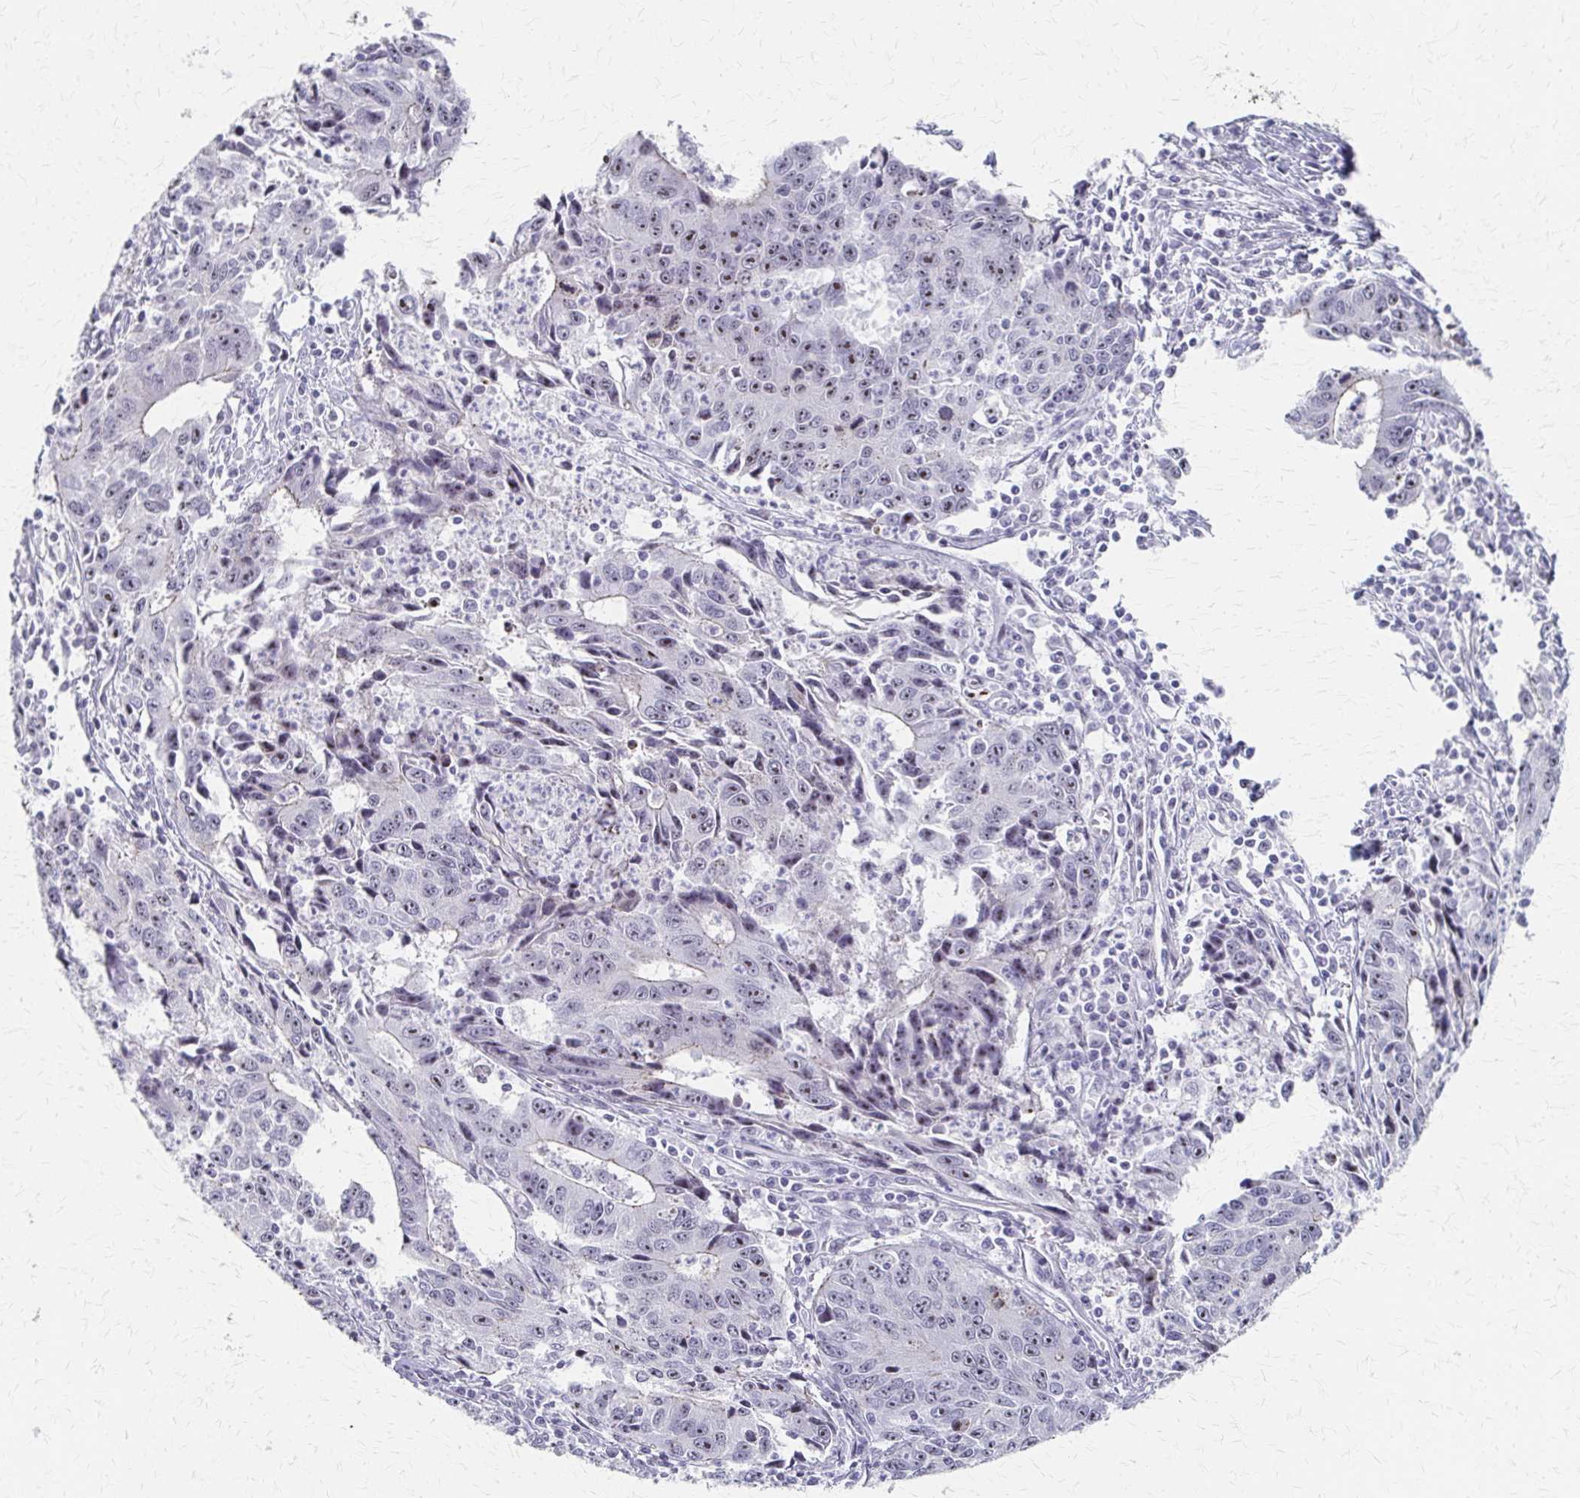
{"staining": {"intensity": "moderate", "quantity": "<25%", "location": "nuclear"}, "tissue": "liver cancer", "cell_type": "Tumor cells", "image_type": "cancer", "snomed": [{"axis": "morphology", "description": "Cholangiocarcinoma"}, {"axis": "topography", "description": "Liver"}], "caption": "IHC (DAB) staining of human liver cholangiocarcinoma exhibits moderate nuclear protein positivity in about <25% of tumor cells.", "gene": "PES1", "patient": {"sex": "male", "age": 65}}